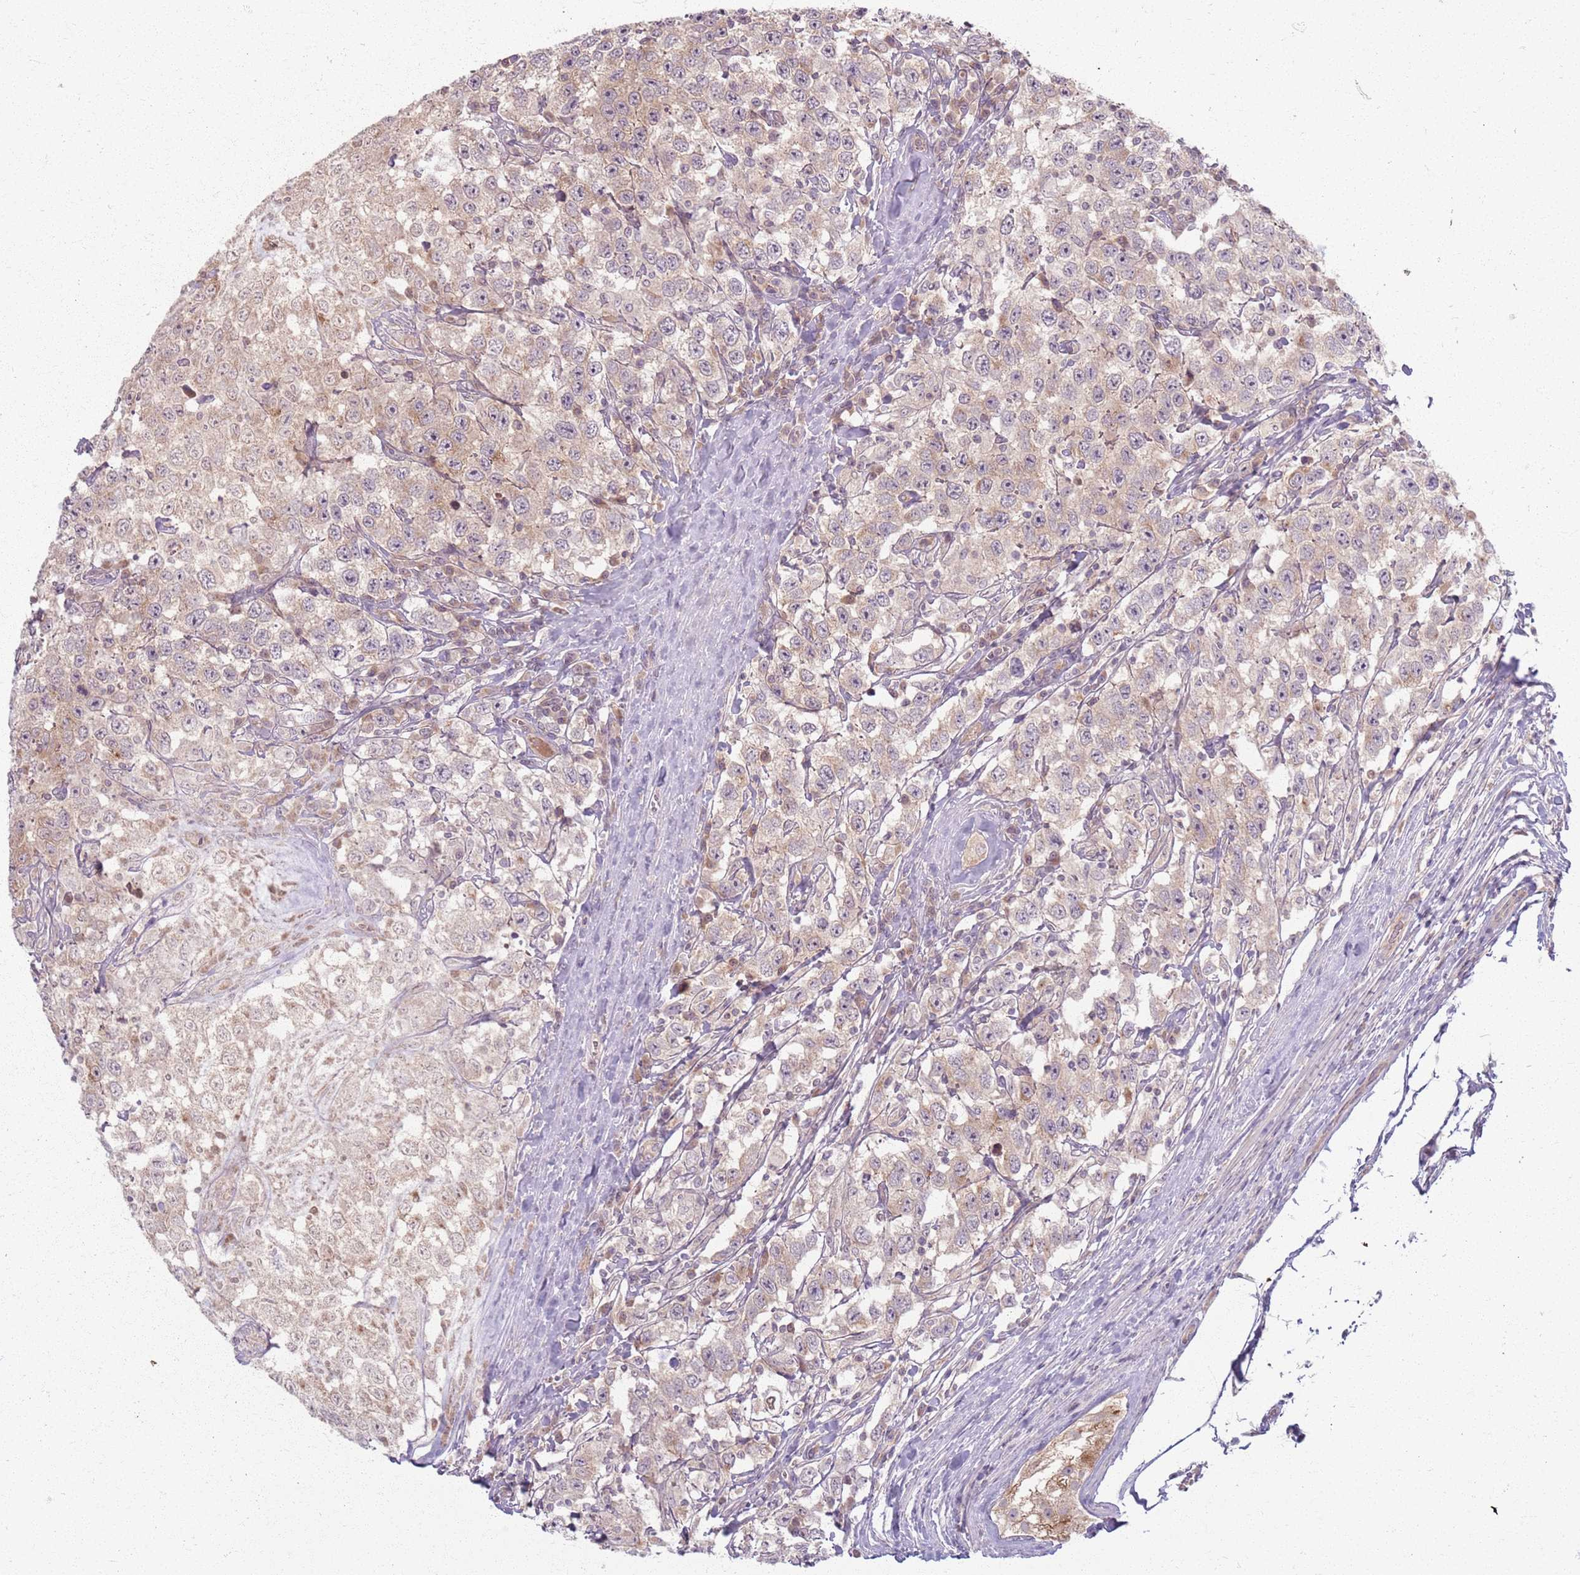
{"staining": {"intensity": "weak", "quantity": "<25%", "location": "cytoplasmic/membranous"}, "tissue": "testis cancer", "cell_type": "Tumor cells", "image_type": "cancer", "snomed": [{"axis": "morphology", "description": "Seminoma, NOS"}, {"axis": "topography", "description": "Testis"}], "caption": "The immunohistochemistry (IHC) photomicrograph has no significant positivity in tumor cells of seminoma (testis) tissue.", "gene": "ZDHHC2", "patient": {"sex": "male", "age": 41}}